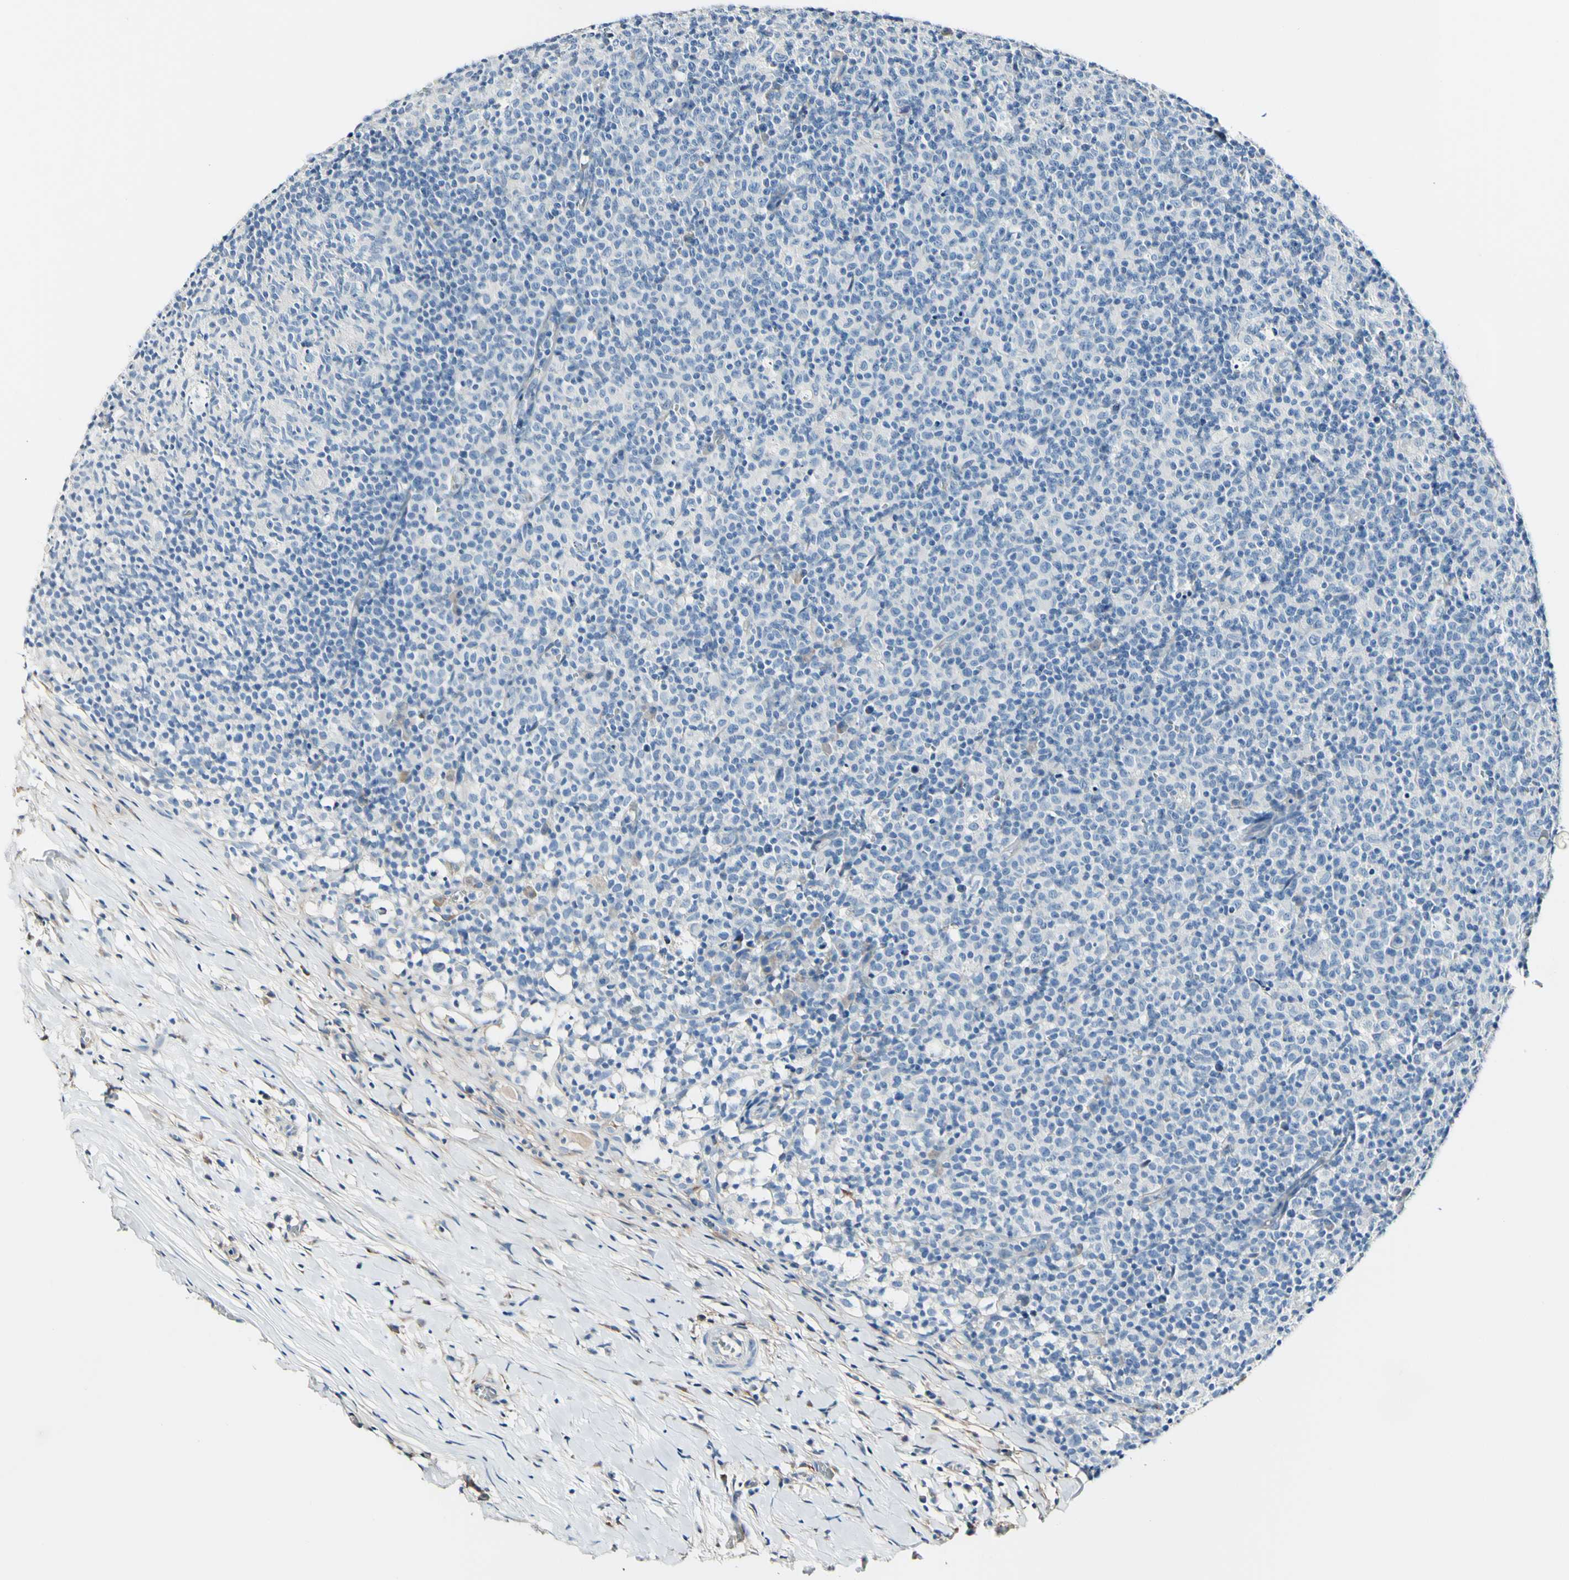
{"staining": {"intensity": "negative", "quantity": "none", "location": "none"}, "tissue": "lymph node", "cell_type": "Germinal center cells", "image_type": "normal", "snomed": [{"axis": "morphology", "description": "Normal tissue, NOS"}, {"axis": "morphology", "description": "Inflammation, NOS"}, {"axis": "topography", "description": "Lymph node"}], "caption": "DAB immunohistochemical staining of normal human lymph node shows no significant positivity in germinal center cells.", "gene": "COL6A3", "patient": {"sex": "male", "age": 55}}